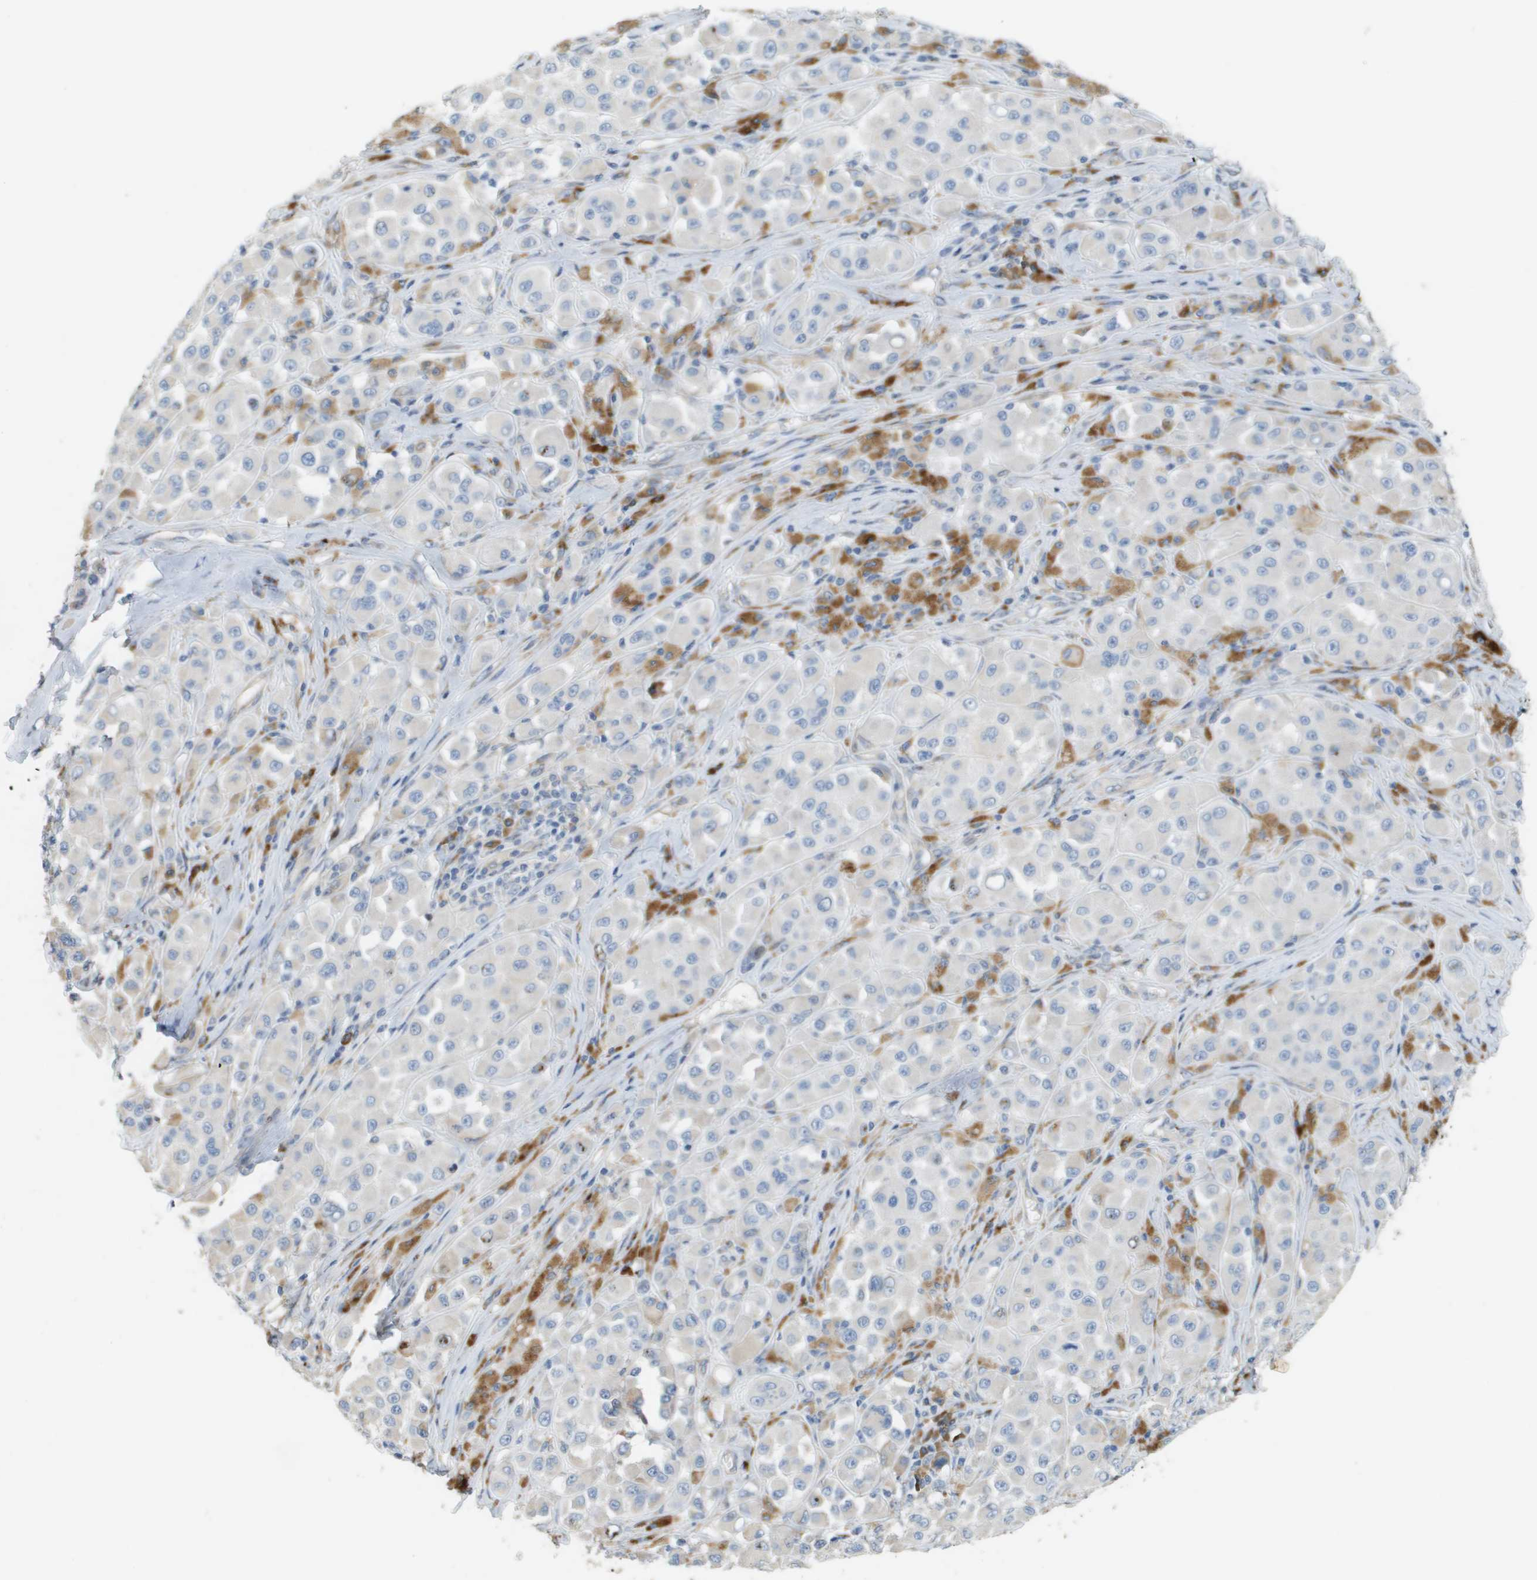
{"staining": {"intensity": "negative", "quantity": "none", "location": "none"}, "tissue": "melanoma", "cell_type": "Tumor cells", "image_type": "cancer", "snomed": [{"axis": "morphology", "description": "Malignant melanoma, NOS"}, {"axis": "topography", "description": "Skin"}], "caption": "DAB (3,3'-diaminobenzidine) immunohistochemical staining of malignant melanoma exhibits no significant positivity in tumor cells. (DAB immunohistochemistry, high magnification).", "gene": "CASP10", "patient": {"sex": "male", "age": 84}}